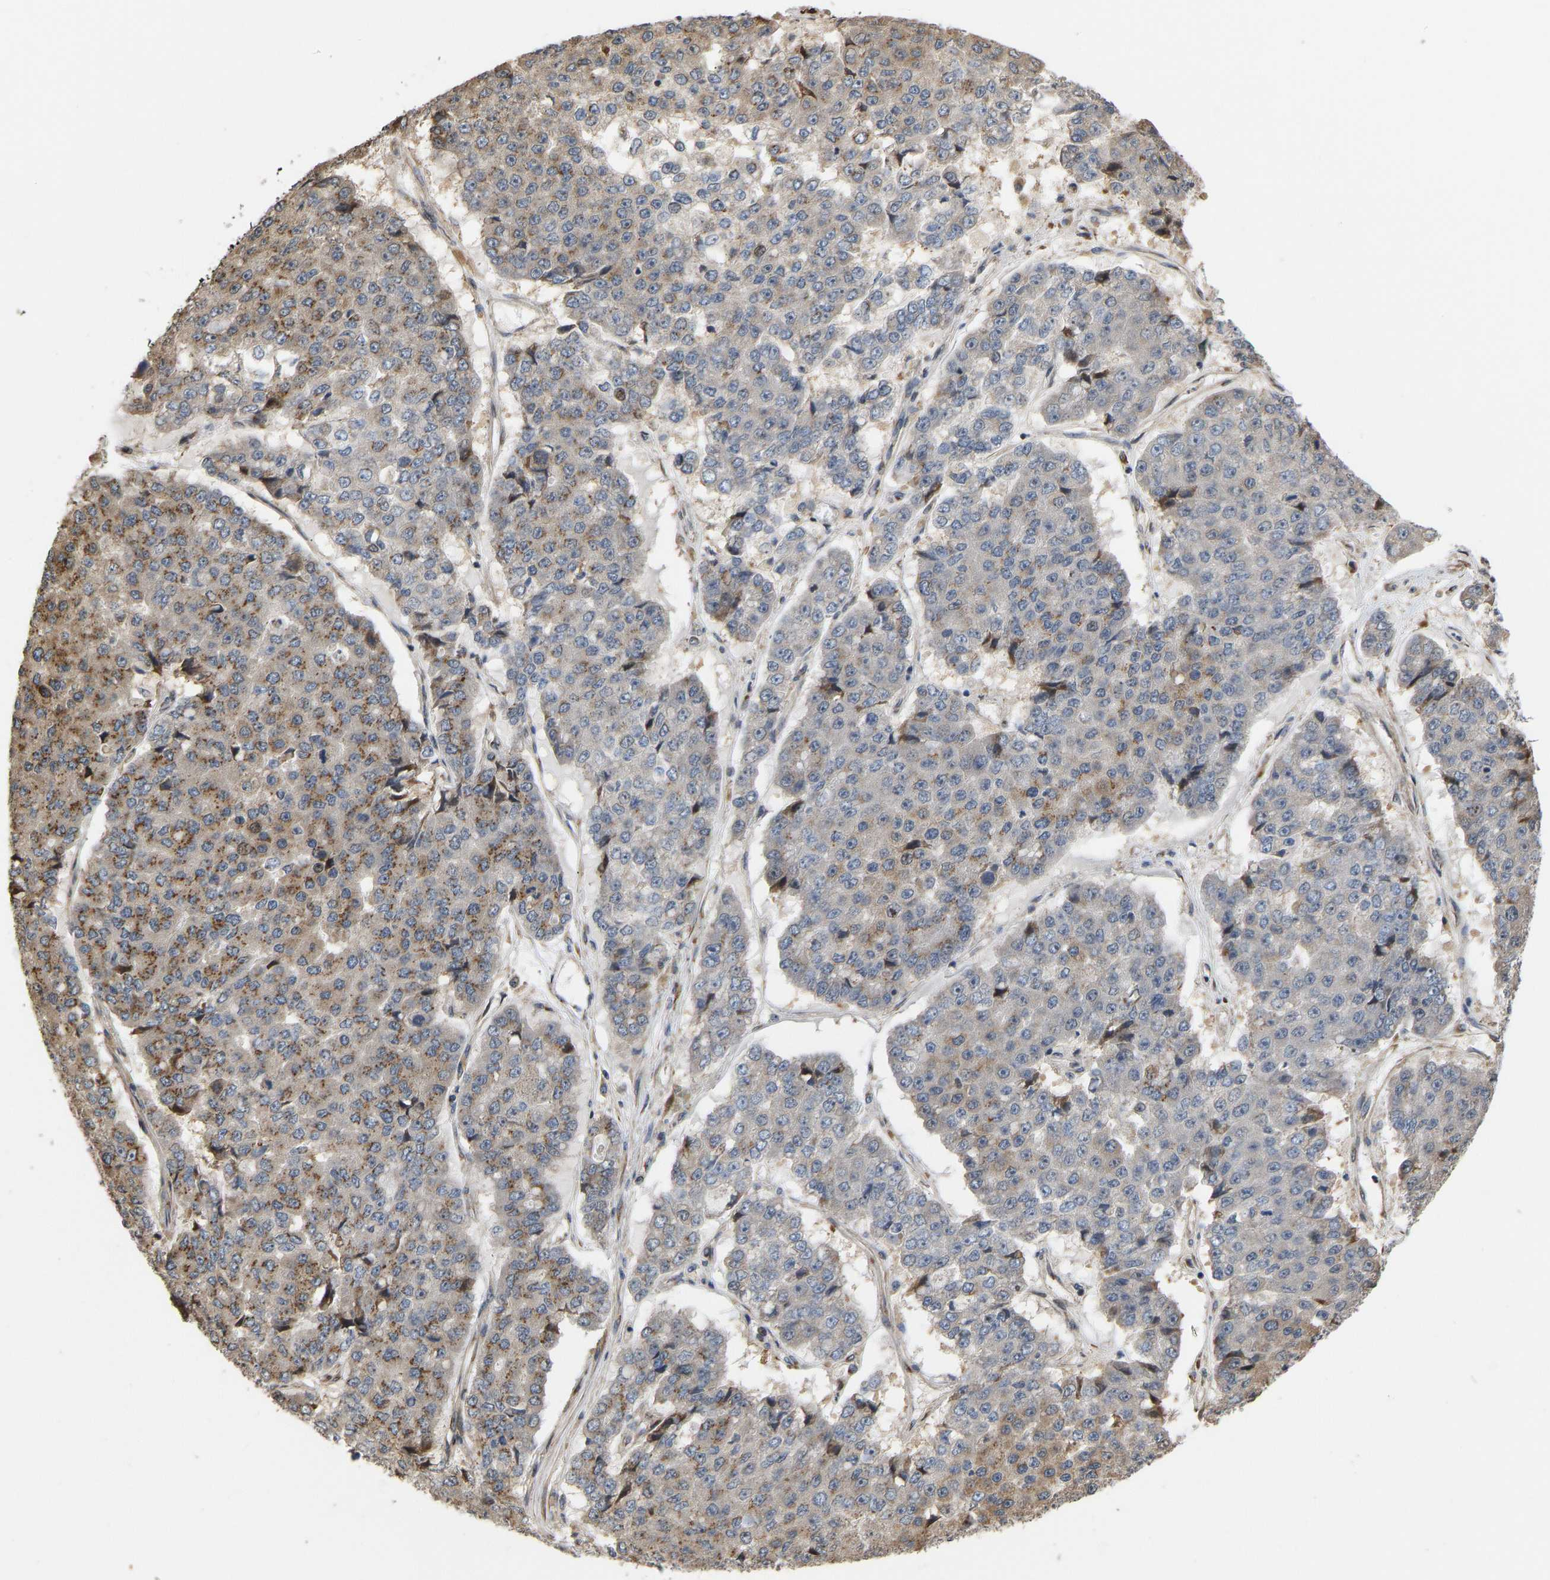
{"staining": {"intensity": "moderate", "quantity": ">75%", "location": "cytoplasmic/membranous"}, "tissue": "pancreatic cancer", "cell_type": "Tumor cells", "image_type": "cancer", "snomed": [{"axis": "morphology", "description": "Adenocarcinoma, NOS"}, {"axis": "topography", "description": "Pancreas"}], "caption": "The micrograph exhibits staining of pancreatic cancer (adenocarcinoma), revealing moderate cytoplasmic/membranous protein expression (brown color) within tumor cells.", "gene": "YIPF4", "patient": {"sex": "male", "age": 50}}